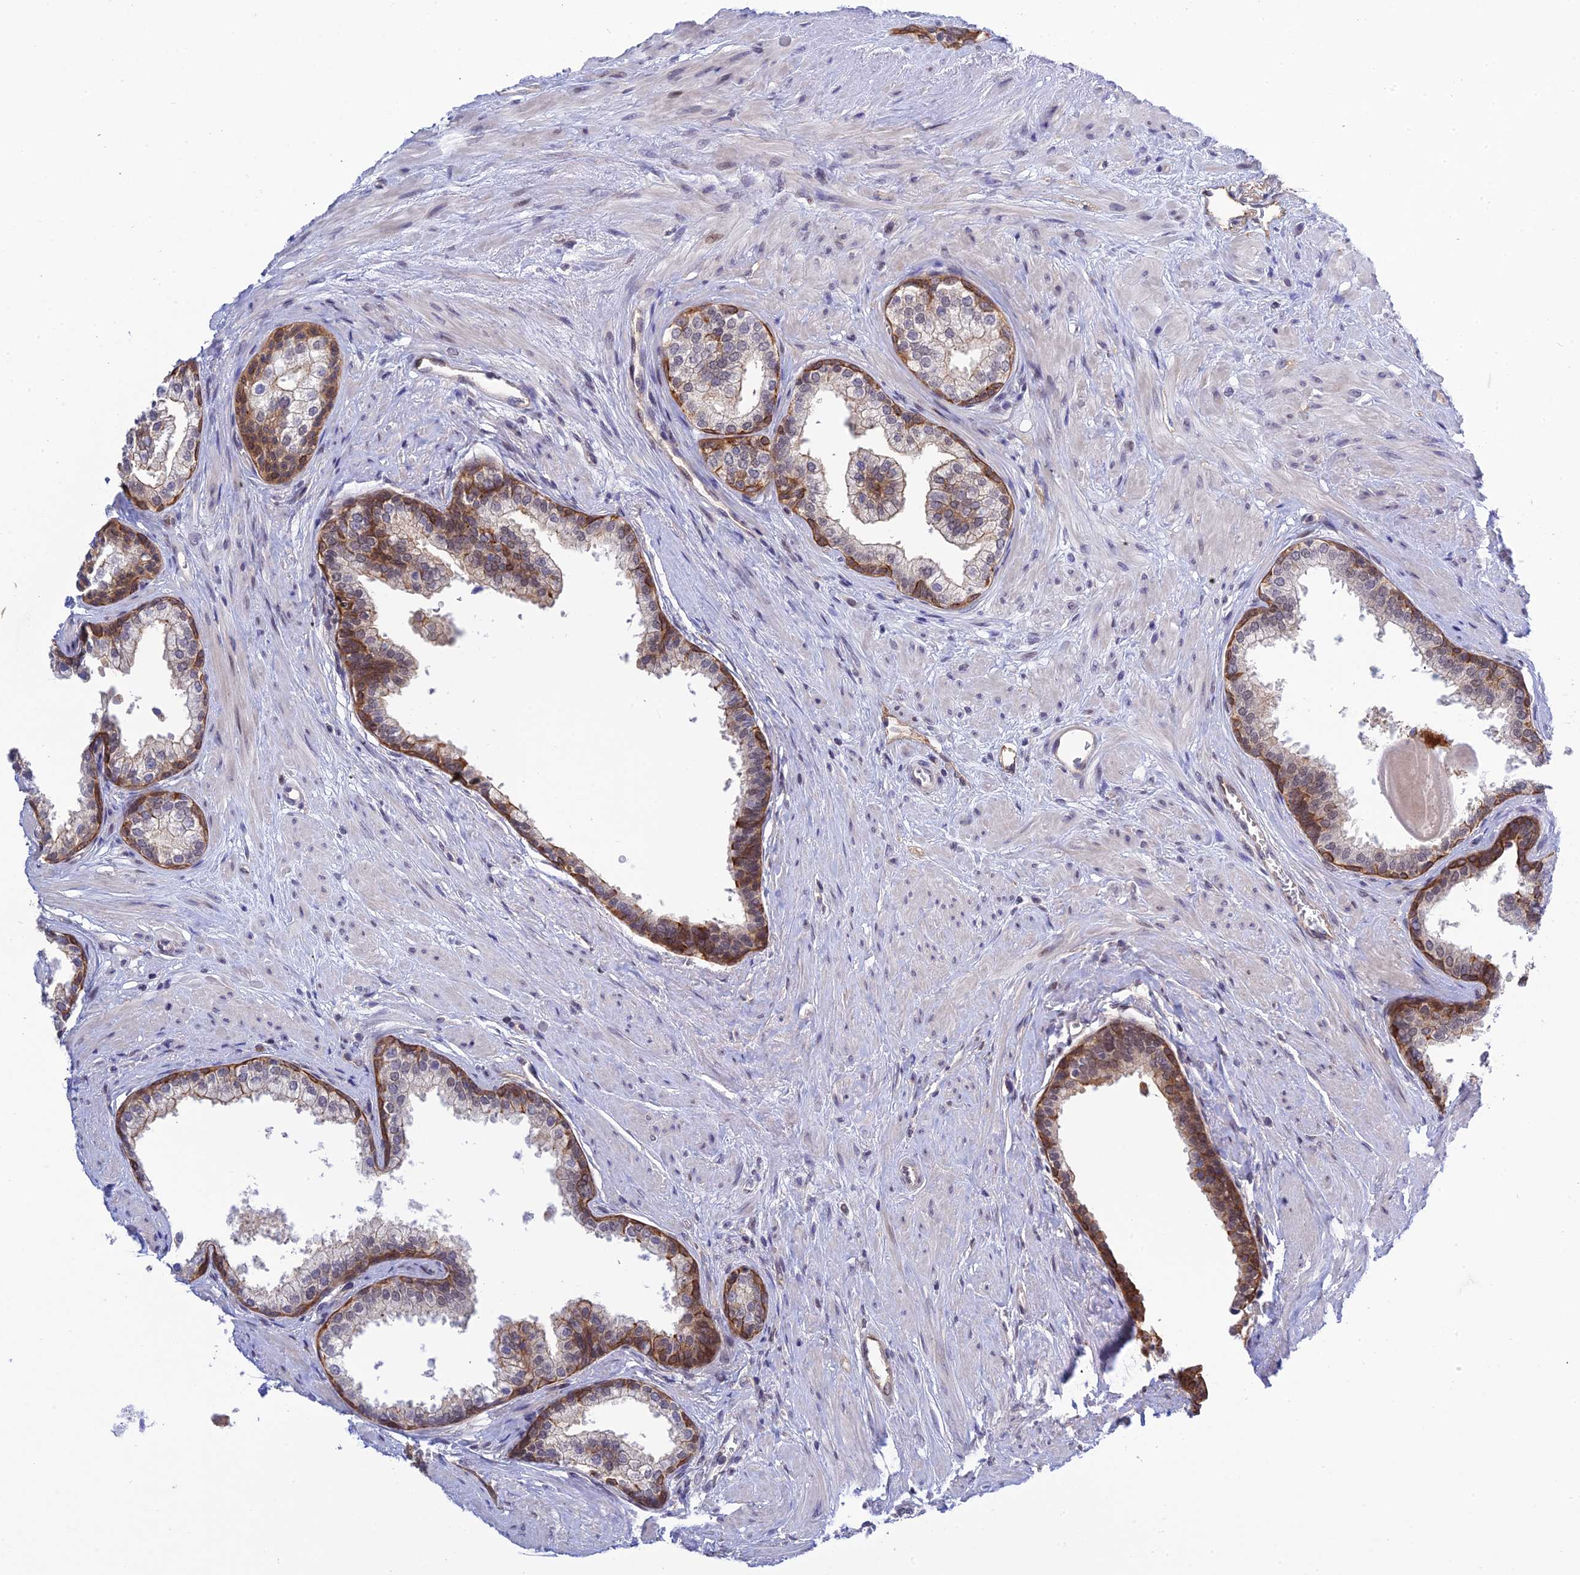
{"staining": {"intensity": "strong", "quantity": "<25%", "location": "cytoplasmic/membranous"}, "tissue": "prostate", "cell_type": "Glandular cells", "image_type": "normal", "snomed": [{"axis": "morphology", "description": "Normal tissue, NOS"}, {"axis": "topography", "description": "Prostate"}], "caption": "A brown stain shows strong cytoplasmic/membranous expression of a protein in glandular cells of normal human prostate.", "gene": "TCEA1", "patient": {"sex": "male", "age": 57}}